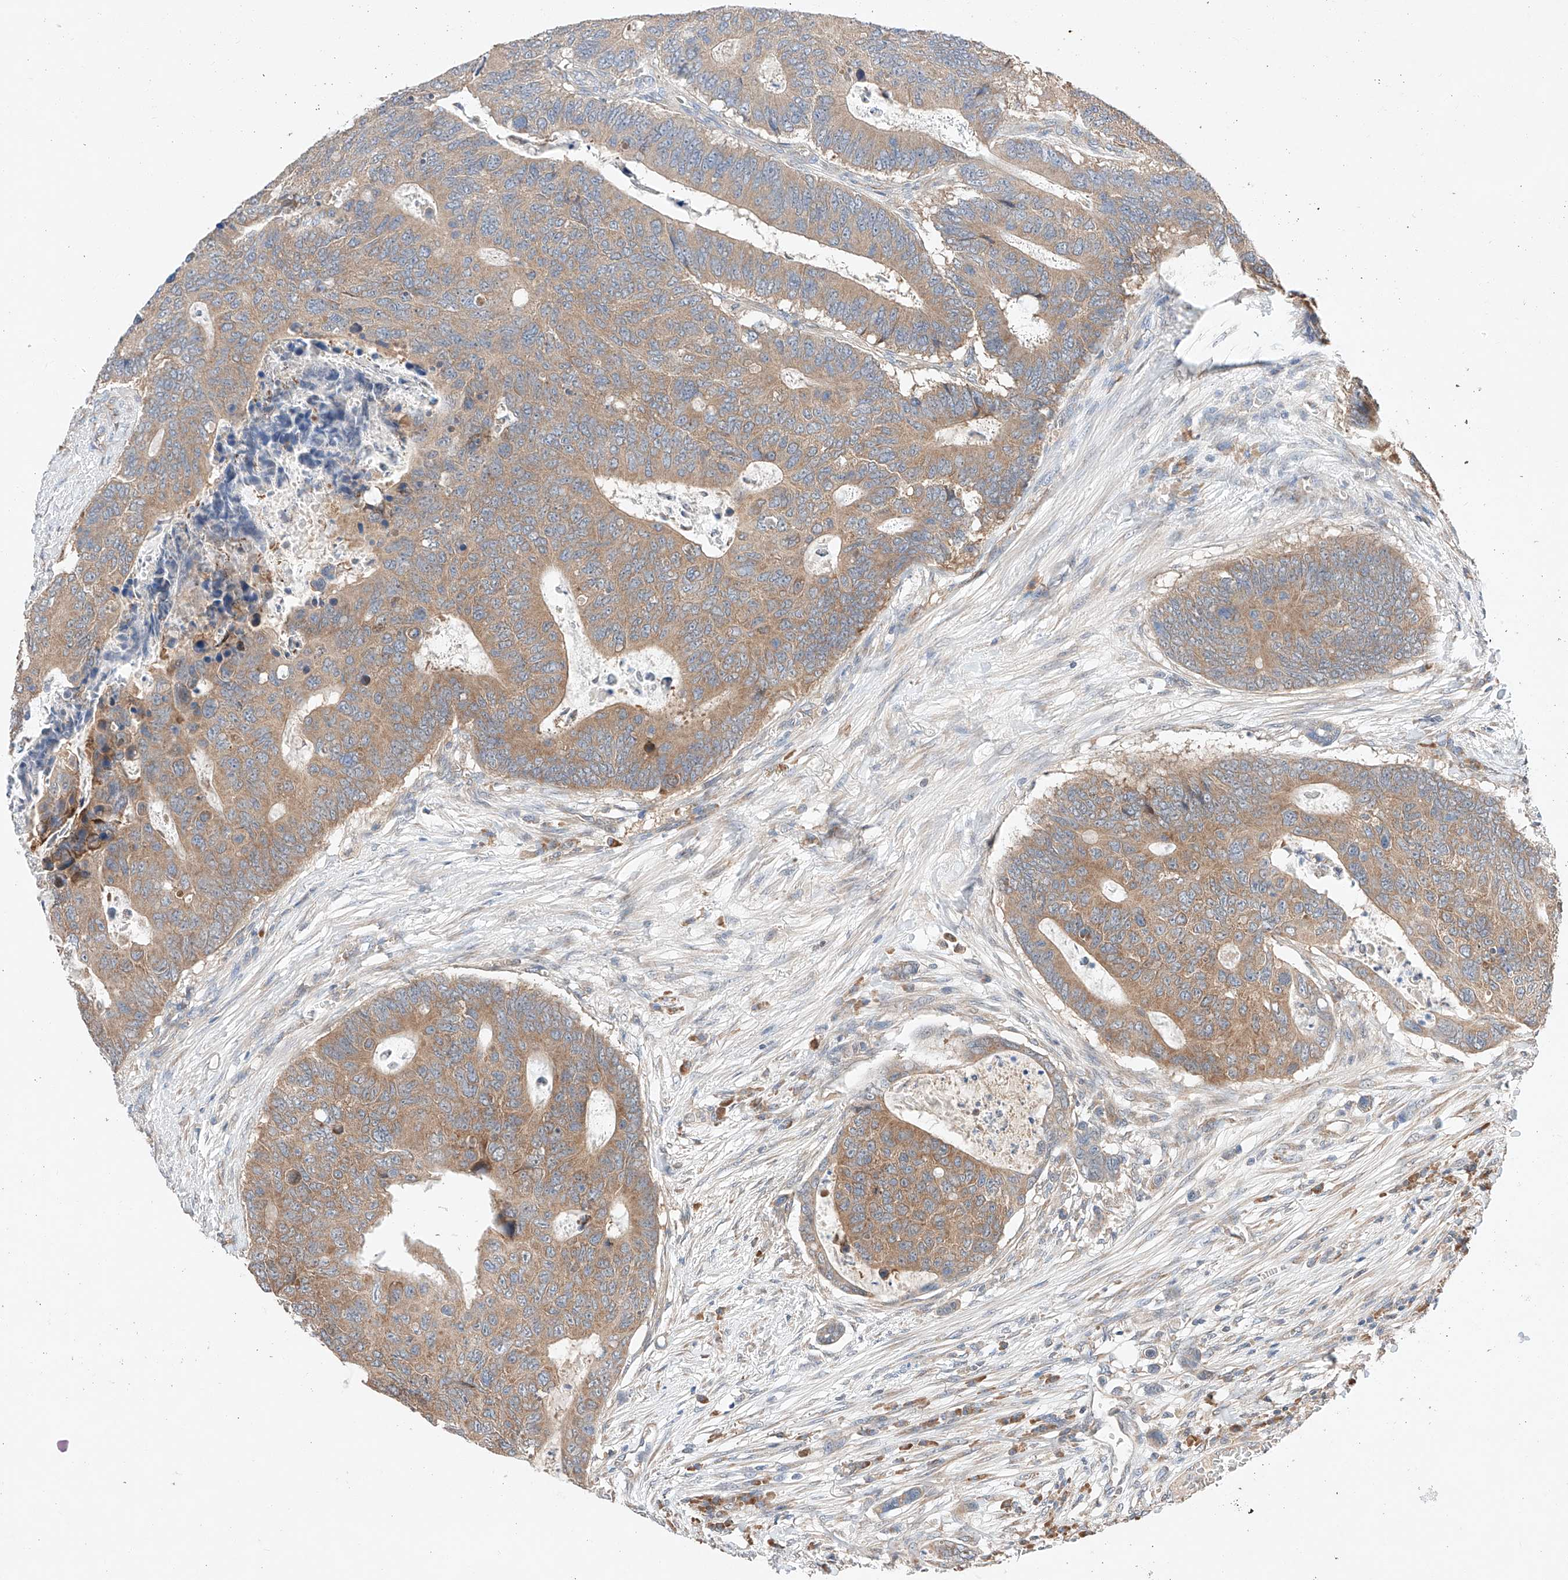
{"staining": {"intensity": "moderate", "quantity": ">75%", "location": "cytoplasmic/membranous"}, "tissue": "colorectal cancer", "cell_type": "Tumor cells", "image_type": "cancer", "snomed": [{"axis": "morphology", "description": "Adenocarcinoma, NOS"}, {"axis": "topography", "description": "Colon"}], "caption": "Protein expression analysis of human adenocarcinoma (colorectal) reveals moderate cytoplasmic/membranous staining in approximately >75% of tumor cells.", "gene": "C6orf118", "patient": {"sex": "male", "age": 87}}